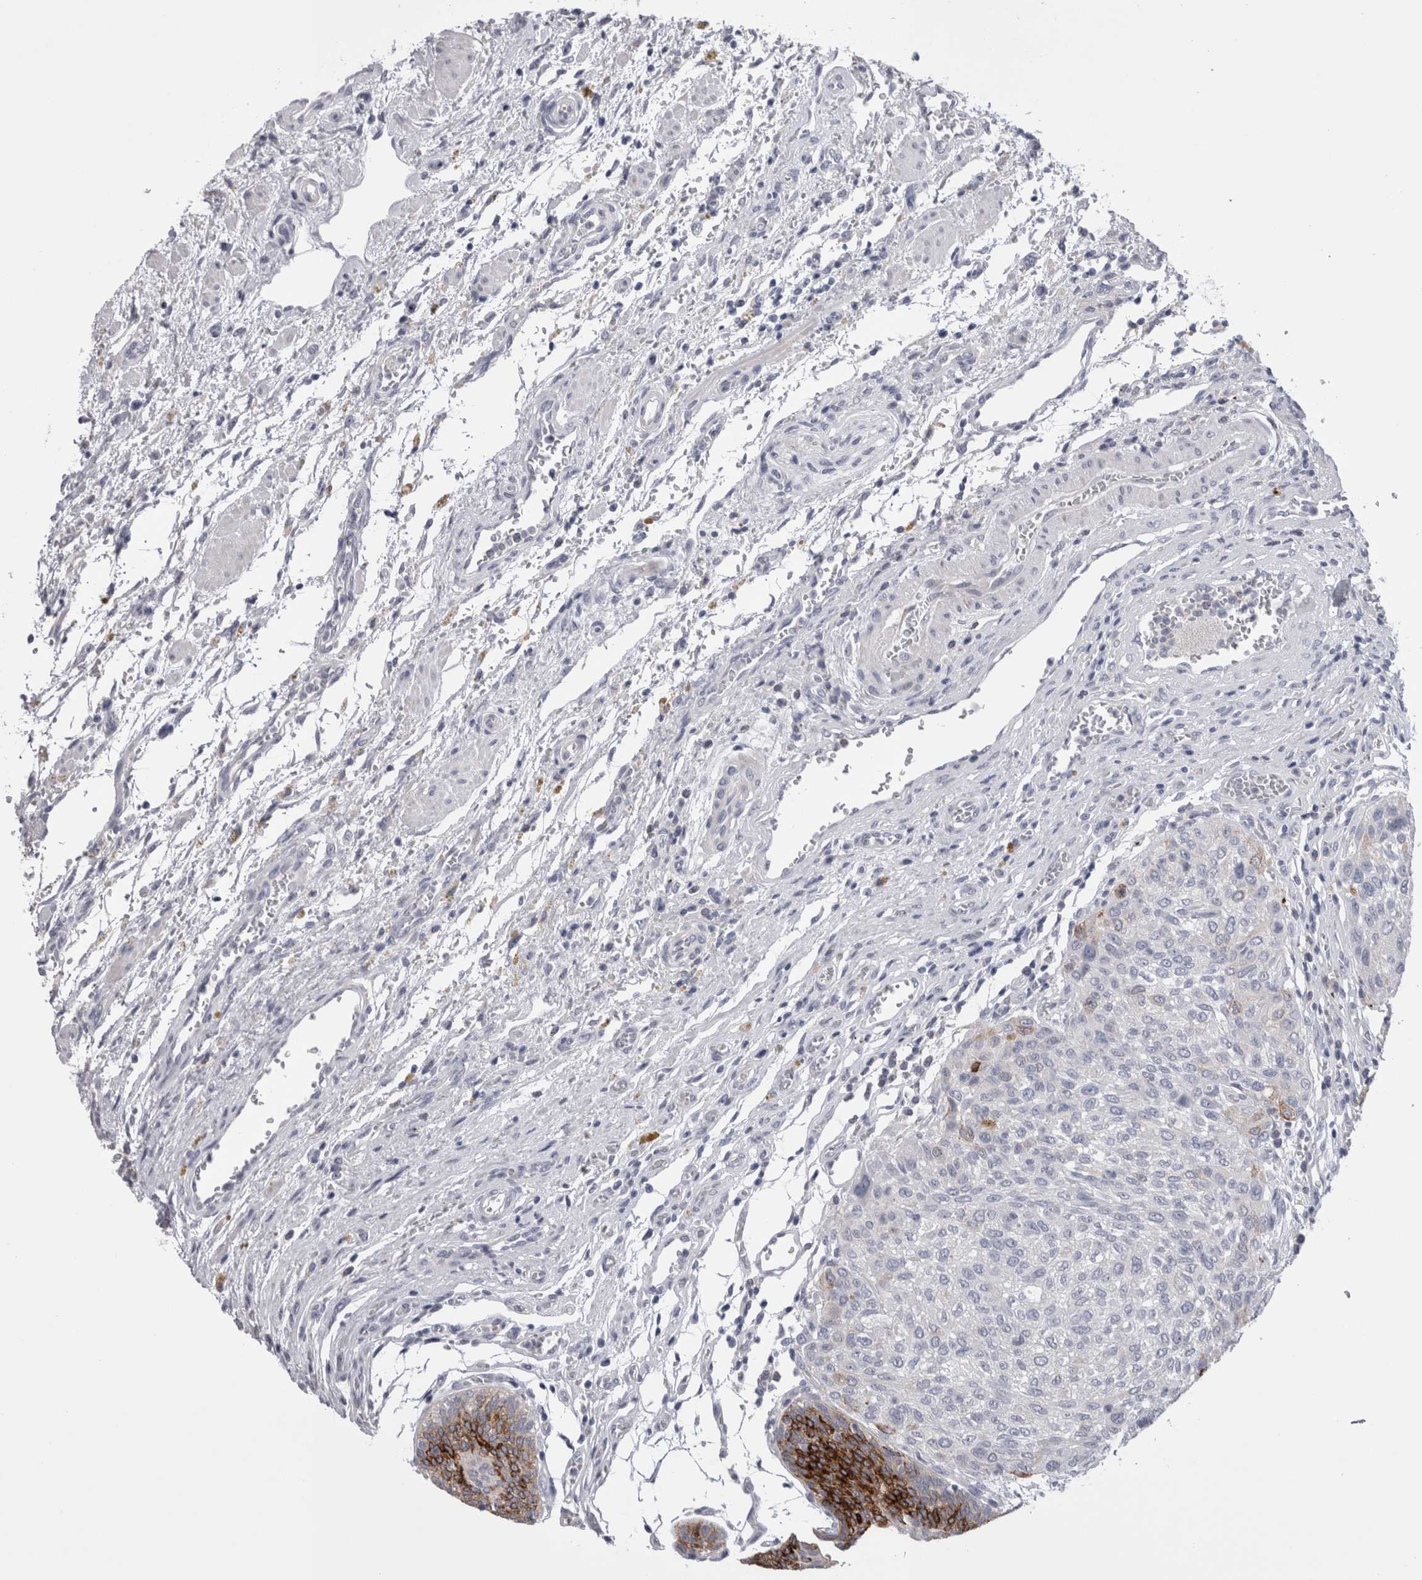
{"staining": {"intensity": "negative", "quantity": "none", "location": "none"}, "tissue": "urothelial cancer", "cell_type": "Tumor cells", "image_type": "cancer", "snomed": [{"axis": "morphology", "description": "Urothelial carcinoma, Low grade"}, {"axis": "morphology", "description": "Urothelial carcinoma, High grade"}, {"axis": "topography", "description": "Urinary bladder"}], "caption": "This is an IHC micrograph of human low-grade urothelial carcinoma. There is no staining in tumor cells.", "gene": "PWP2", "patient": {"sex": "male", "age": 35}}